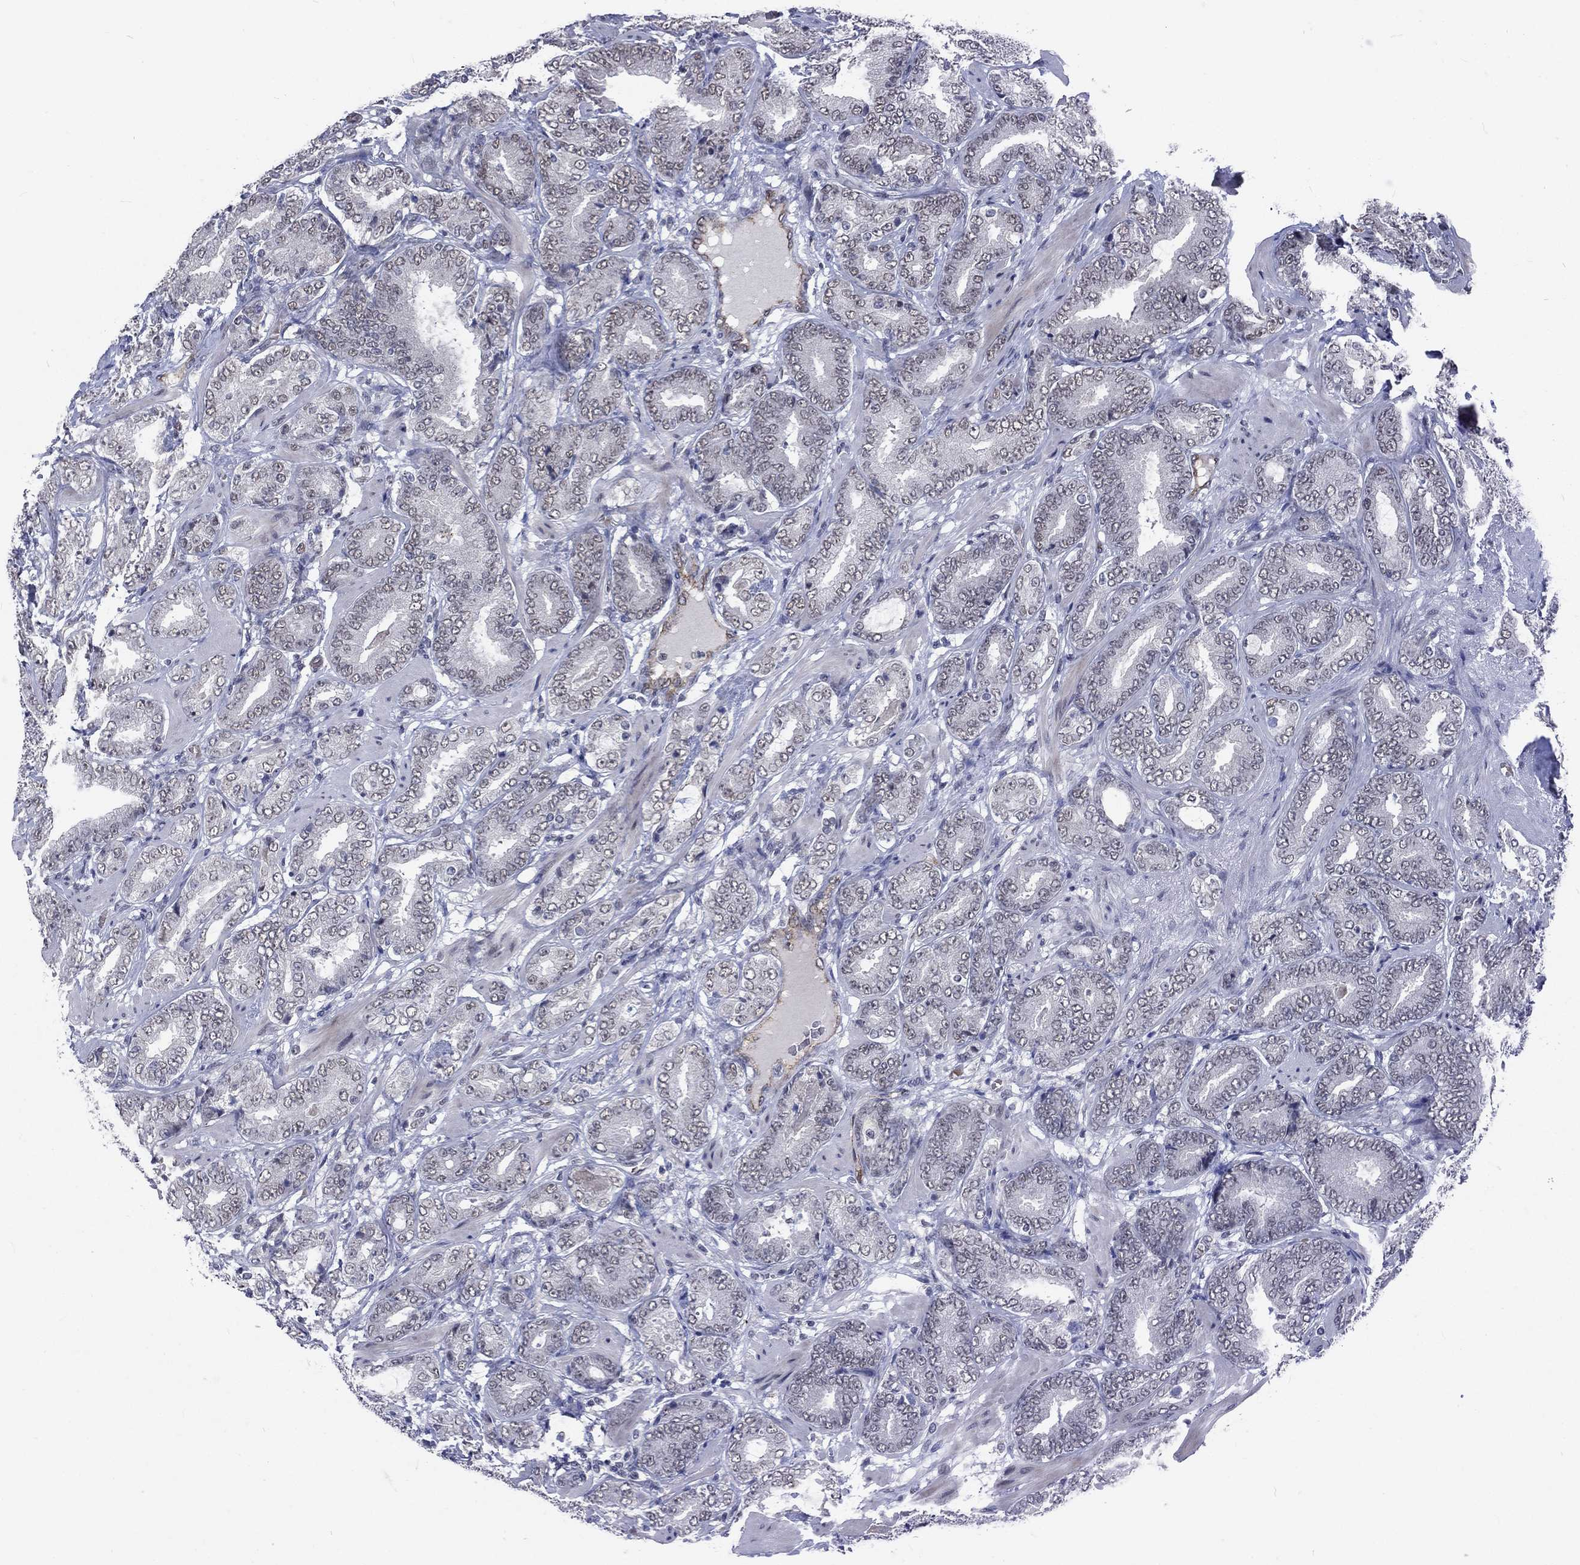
{"staining": {"intensity": "moderate", "quantity": "25%-75%", "location": "nuclear"}, "tissue": "prostate cancer", "cell_type": "Tumor cells", "image_type": "cancer", "snomed": [{"axis": "morphology", "description": "Adenocarcinoma, Low grade"}, {"axis": "topography", "description": "Prostate"}], "caption": "Prostate adenocarcinoma (low-grade) stained for a protein reveals moderate nuclear positivity in tumor cells. (DAB IHC with brightfield microscopy, high magnification).", "gene": "ZBED1", "patient": {"sex": "male", "age": 60}}